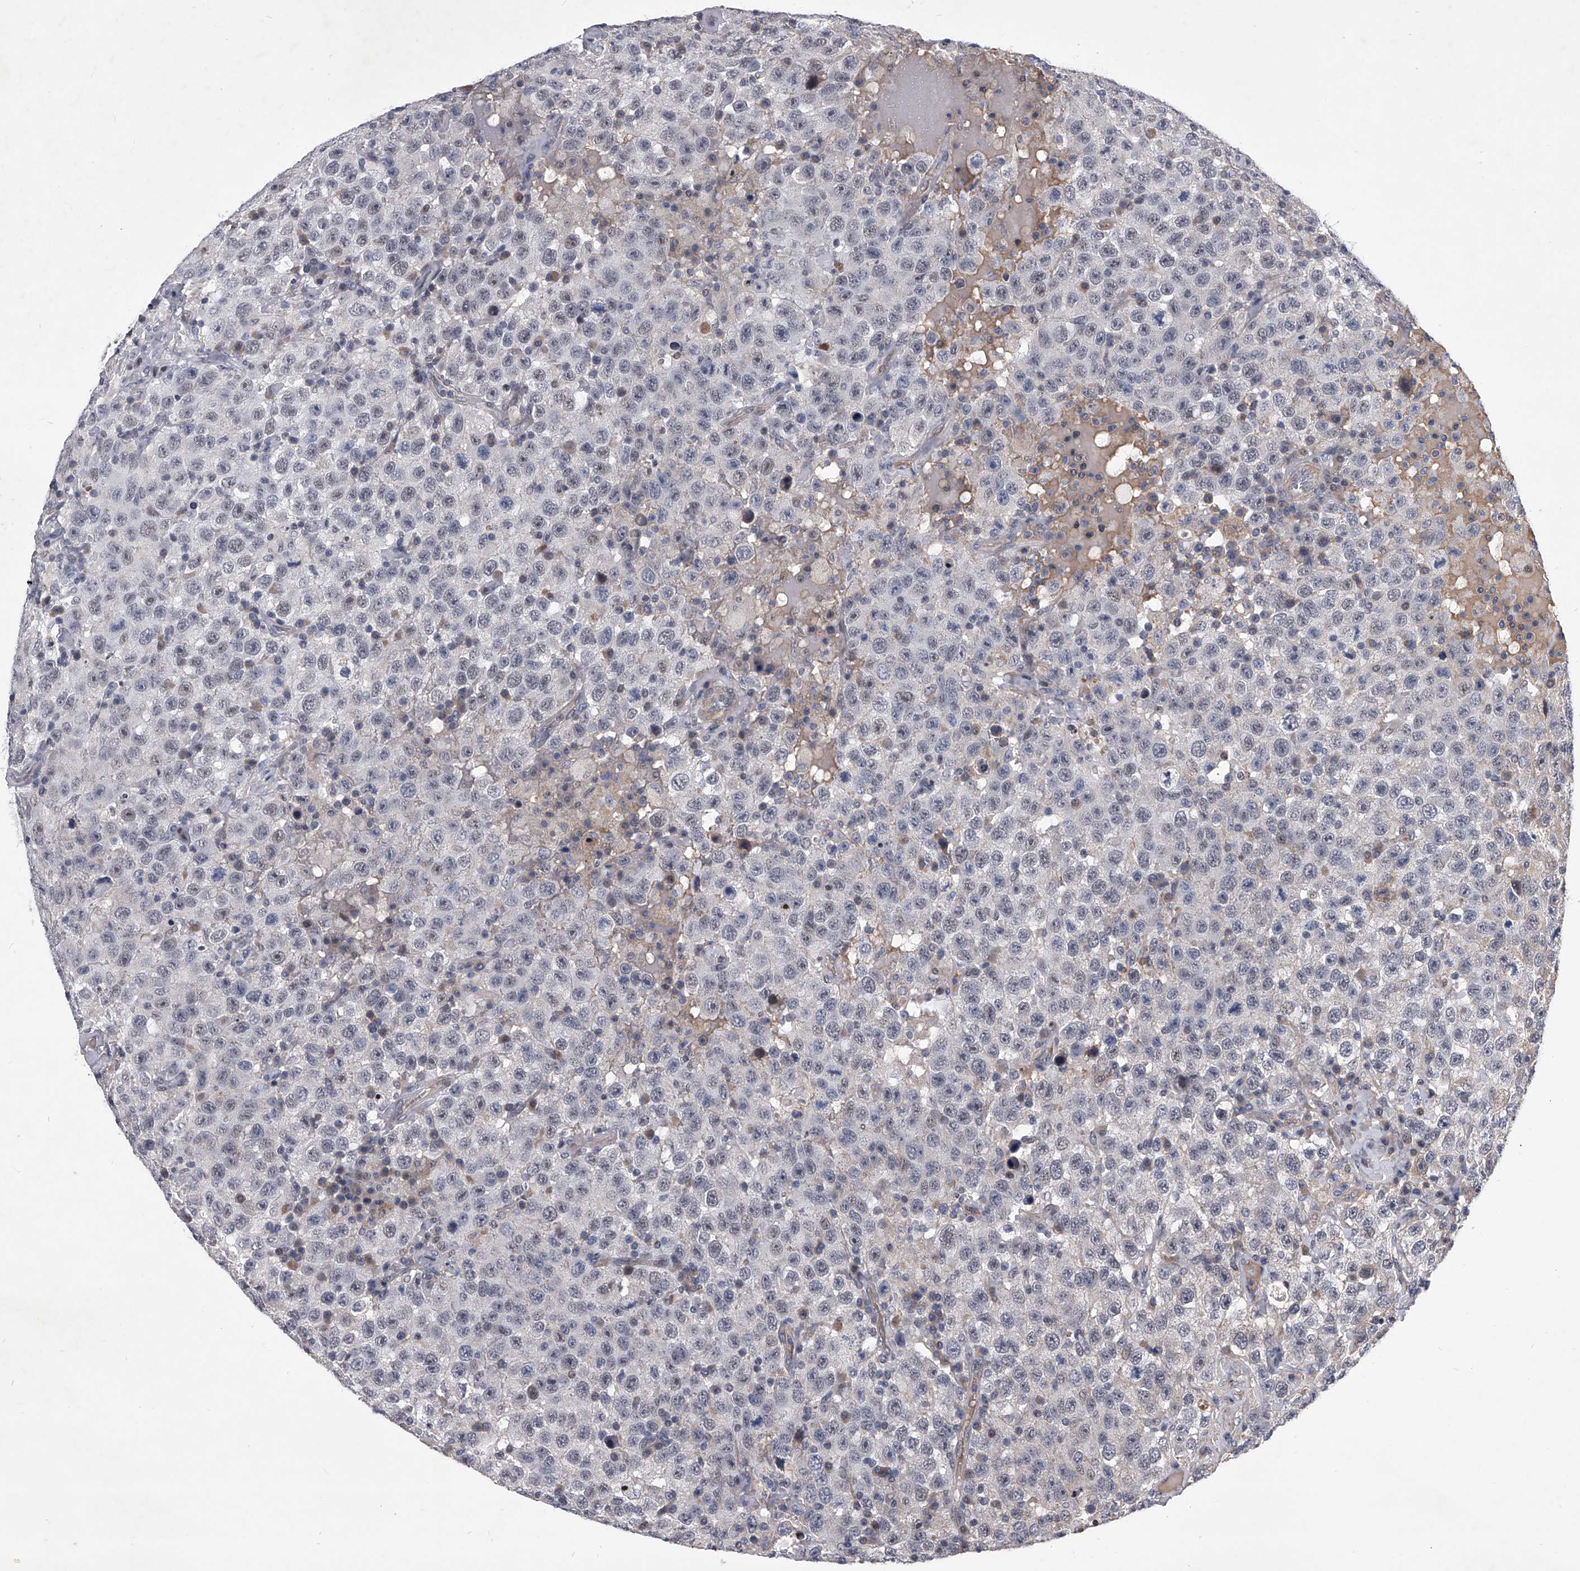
{"staining": {"intensity": "weak", "quantity": "<25%", "location": "nuclear"}, "tissue": "testis cancer", "cell_type": "Tumor cells", "image_type": "cancer", "snomed": [{"axis": "morphology", "description": "Seminoma, NOS"}, {"axis": "topography", "description": "Testis"}], "caption": "The micrograph shows no significant positivity in tumor cells of testis cancer (seminoma). (Brightfield microscopy of DAB (3,3'-diaminobenzidine) immunohistochemistry (IHC) at high magnification).", "gene": "ZNF76", "patient": {"sex": "male", "age": 41}}